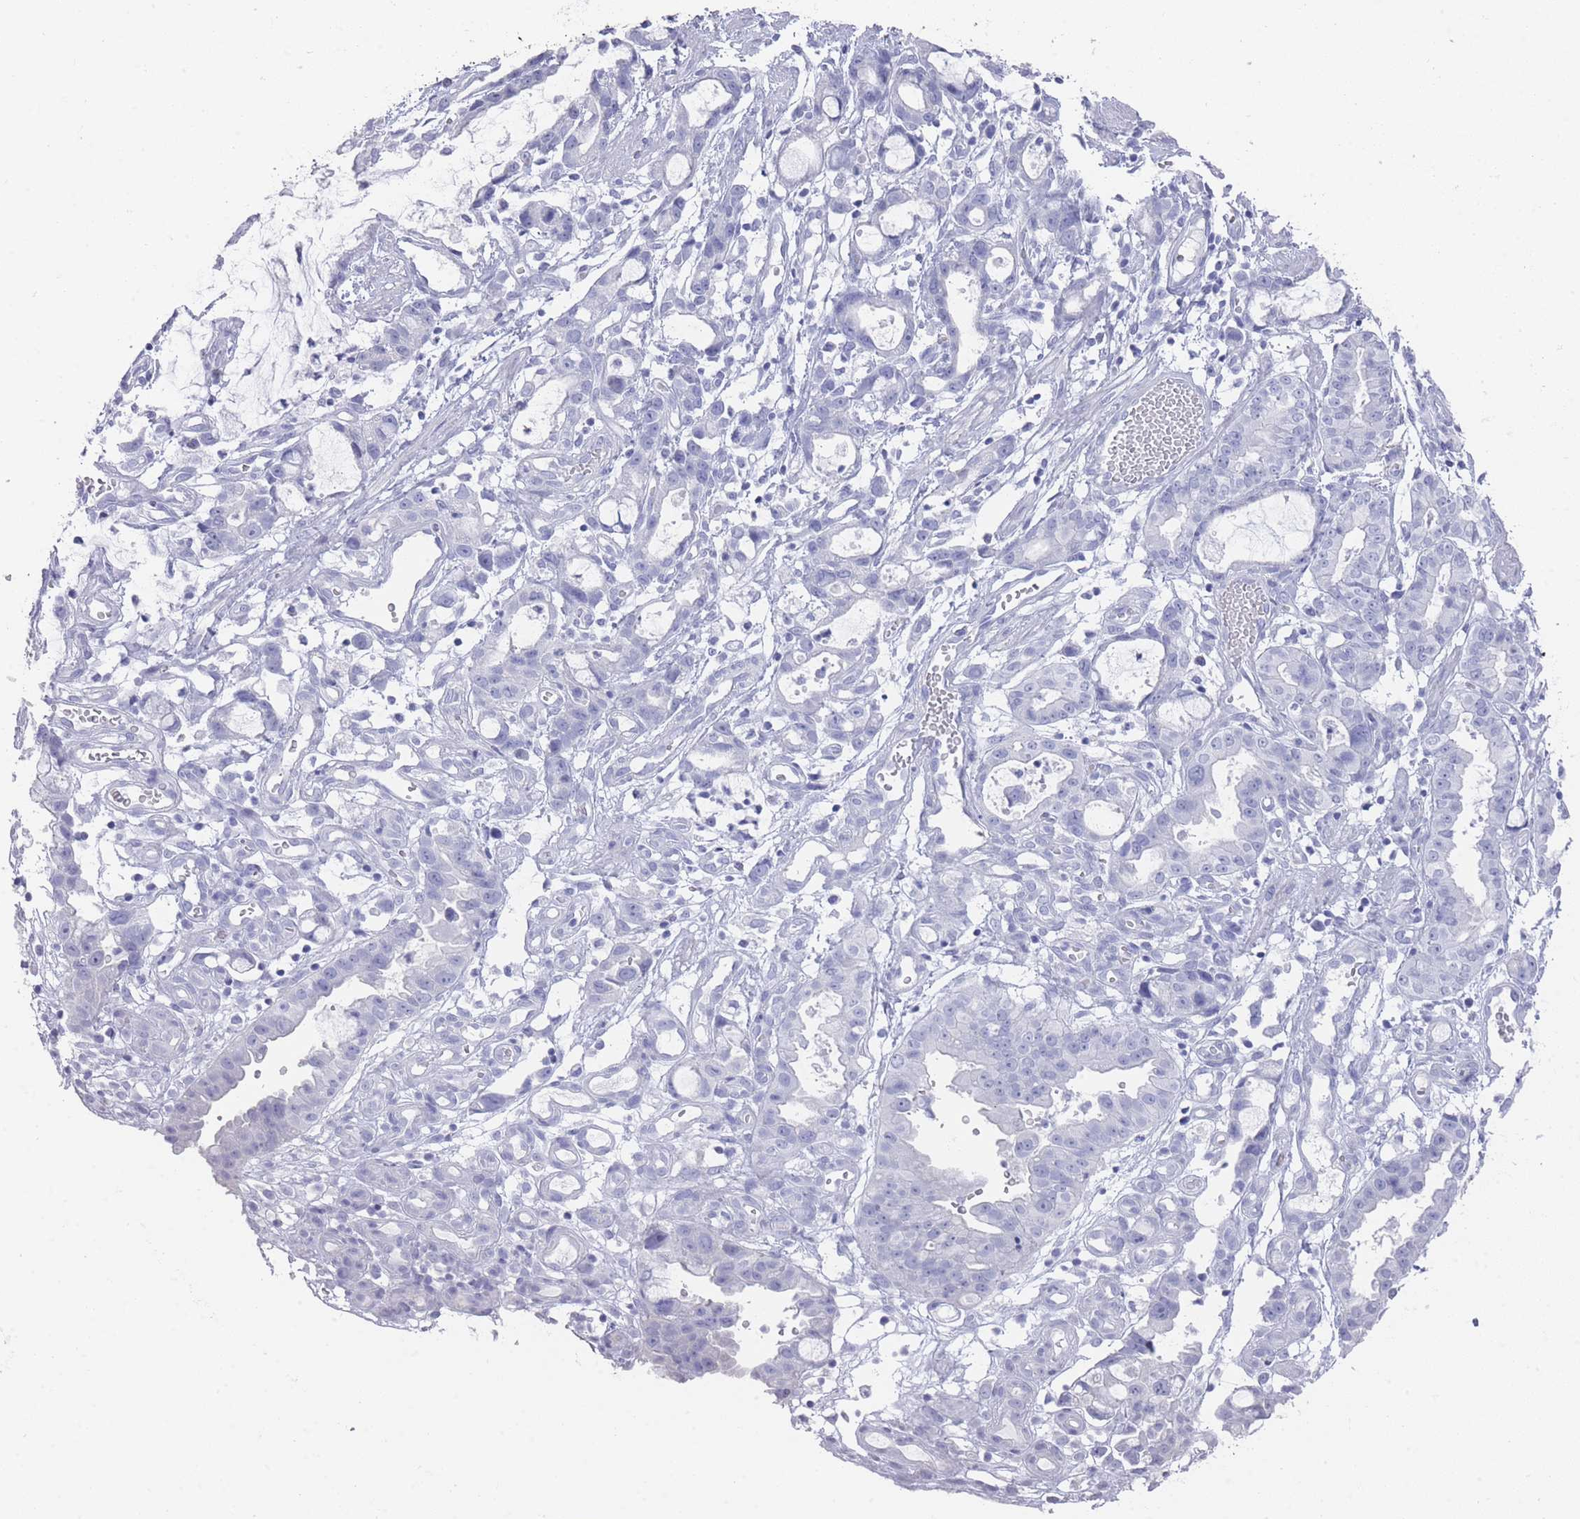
{"staining": {"intensity": "negative", "quantity": "none", "location": "none"}, "tissue": "stomach cancer", "cell_type": "Tumor cells", "image_type": "cancer", "snomed": [{"axis": "morphology", "description": "Adenocarcinoma, NOS"}, {"axis": "topography", "description": "Stomach"}], "caption": "IHC of adenocarcinoma (stomach) reveals no positivity in tumor cells.", "gene": "RAB2B", "patient": {"sex": "male", "age": 55}}